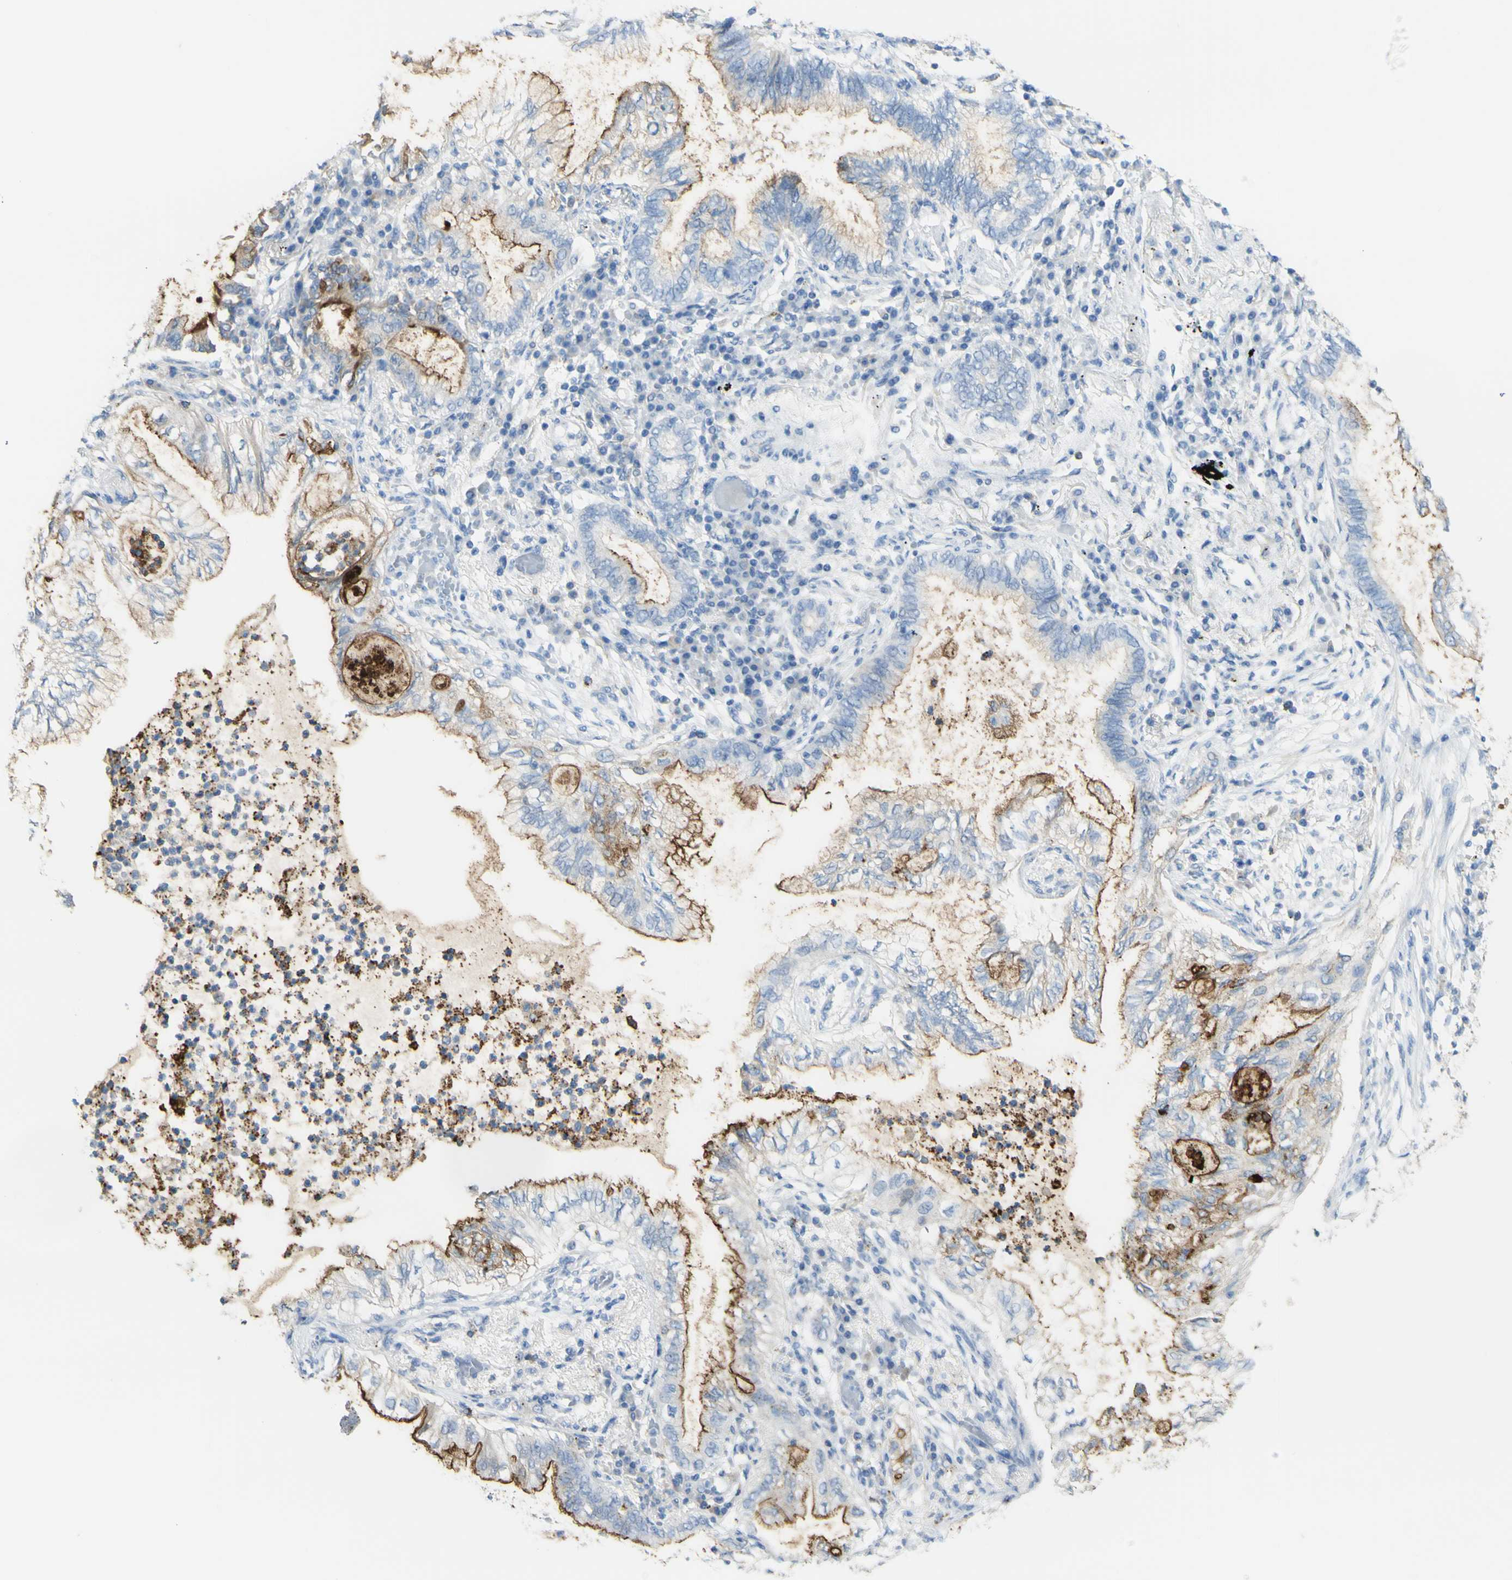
{"staining": {"intensity": "moderate", "quantity": ">75%", "location": "cytoplasmic/membranous"}, "tissue": "lung cancer", "cell_type": "Tumor cells", "image_type": "cancer", "snomed": [{"axis": "morphology", "description": "Normal tissue, NOS"}, {"axis": "morphology", "description": "Adenocarcinoma, NOS"}, {"axis": "topography", "description": "Bronchus"}, {"axis": "topography", "description": "Lung"}], "caption": "Protein positivity by immunohistochemistry (IHC) demonstrates moderate cytoplasmic/membranous expression in about >75% of tumor cells in lung adenocarcinoma.", "gene": "TSPAN1", "patient": {"sex": "female", "age": 70}}